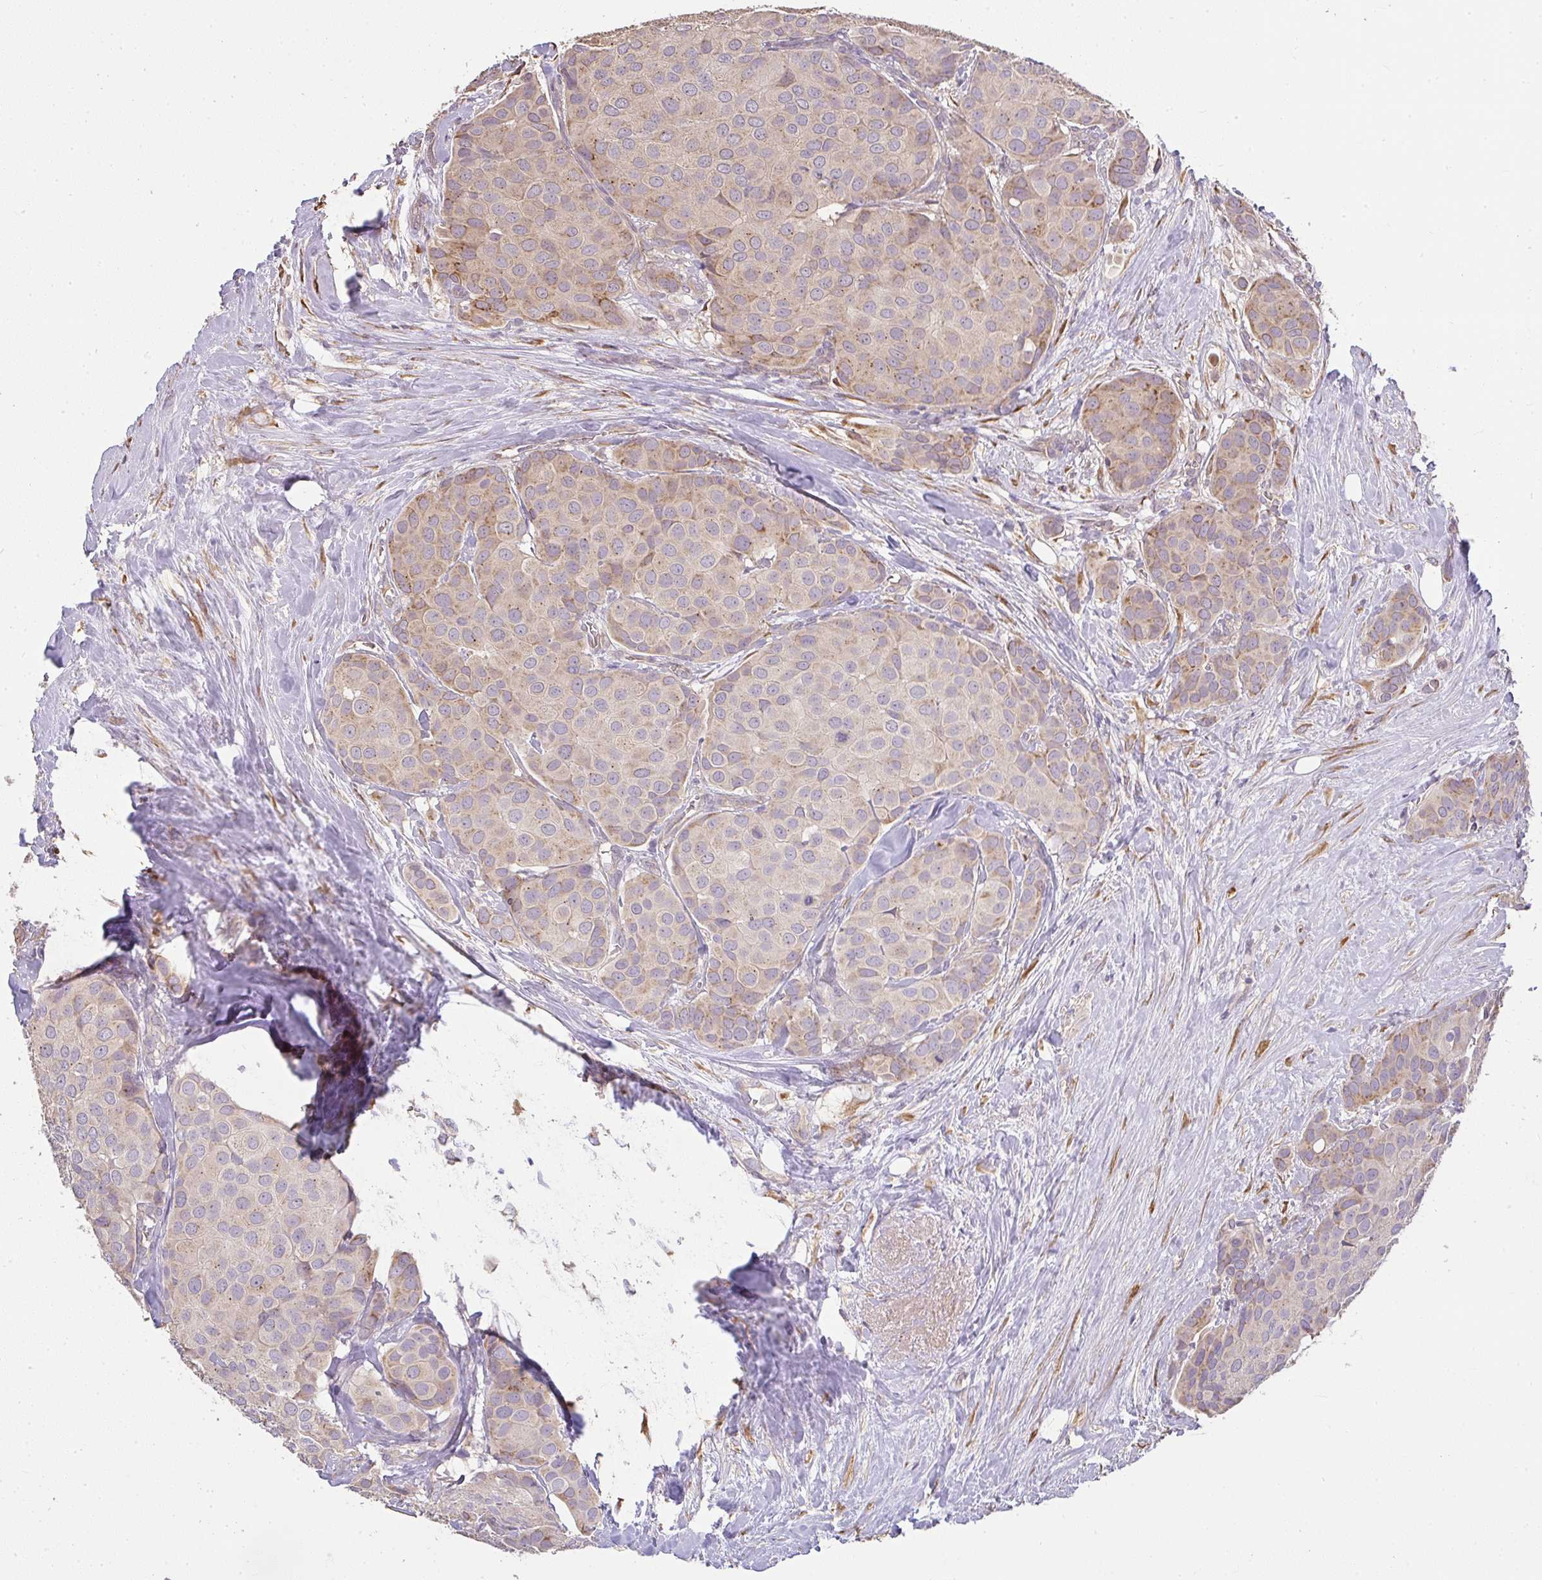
{"staining": {"intensity": "weak", "quantity": "25%-75%", "location": "cytoplasmic/membranous"}, "tissue": "breast cancer", "cell_type": "Tumor cells", "image_type": "cancer", "snomed": [{"axis": "morphology", "description": "Duct carcinoma"}, {"axis": "topography", "description": "Breast"}], "caption": "A histopathology image showing weak cytoplasmic/membranous positivity in about 25%-75% of tumor cells in intraductal carcinoma (breast), as visualized by brown immunohistochemical staining.", "gene": "BRINP3", "patient": {"sex": "female", "age": 70}}